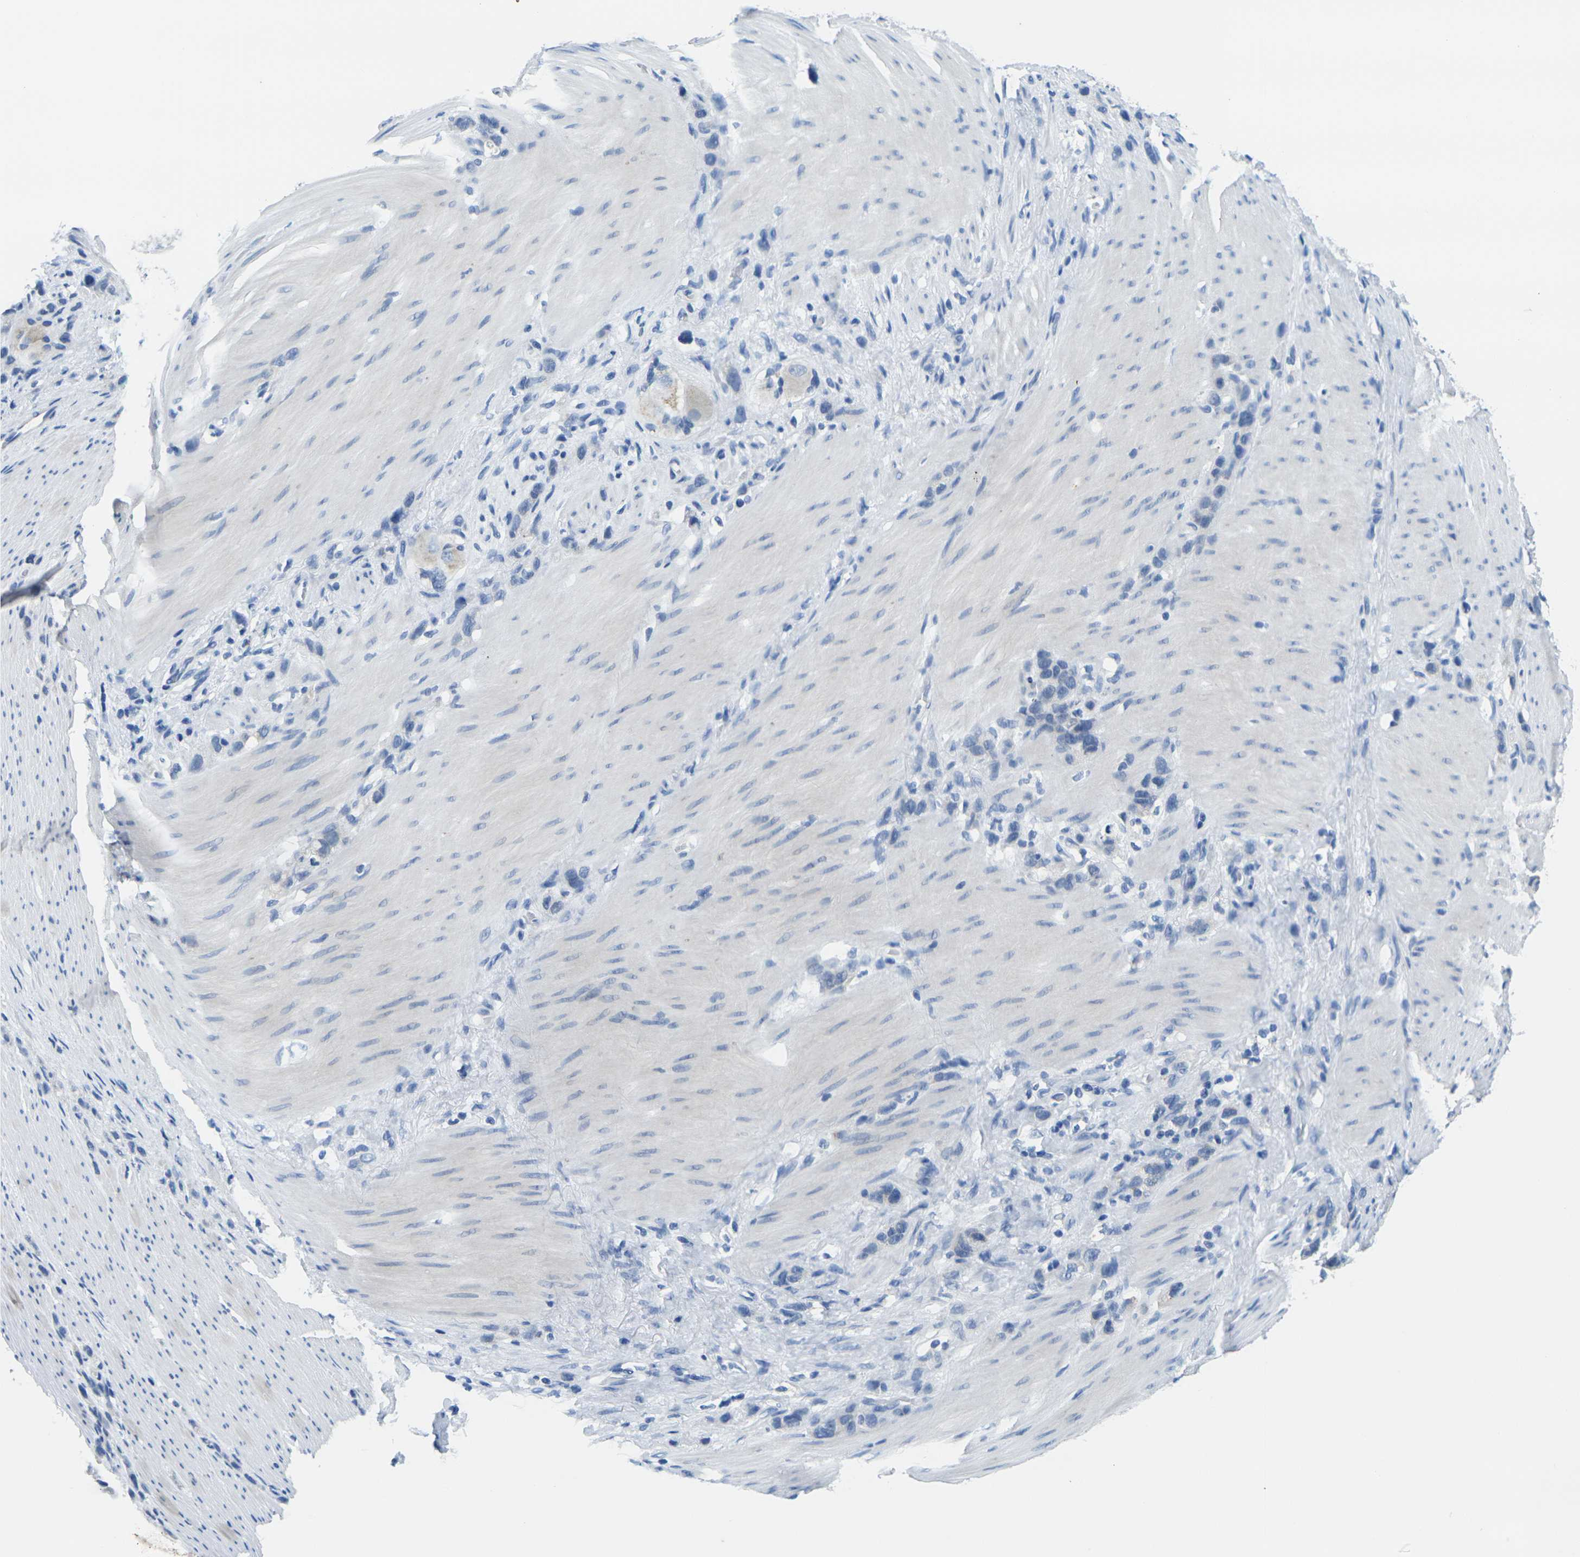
{"staining": {"intensity": "negative", "quantity": "none", "location": "none"}, "tissue": "stomach cancer", "cell_type": "Tumor cells", "image_type": "cancer", "snomed": [{"axis": "morphology", "description": "Normal tissue, NOS"}, {"axis": "morphology", "description": "Adenocarcinoma, NOS"}, {"axis": "morphology", "description": "Adenocarcinoma, High grade"}, {"axis": "topography", "description": "Stomach, upper"}, {"axis": "topography", "description": "Stomach"}], "caption": "Immunohistochemistry image of stomach cancer stained for a protein (brown), which shows no expression in tumor cells.", "gene": "FAM3D", "patient": {"sex": "female", "age": 65}}